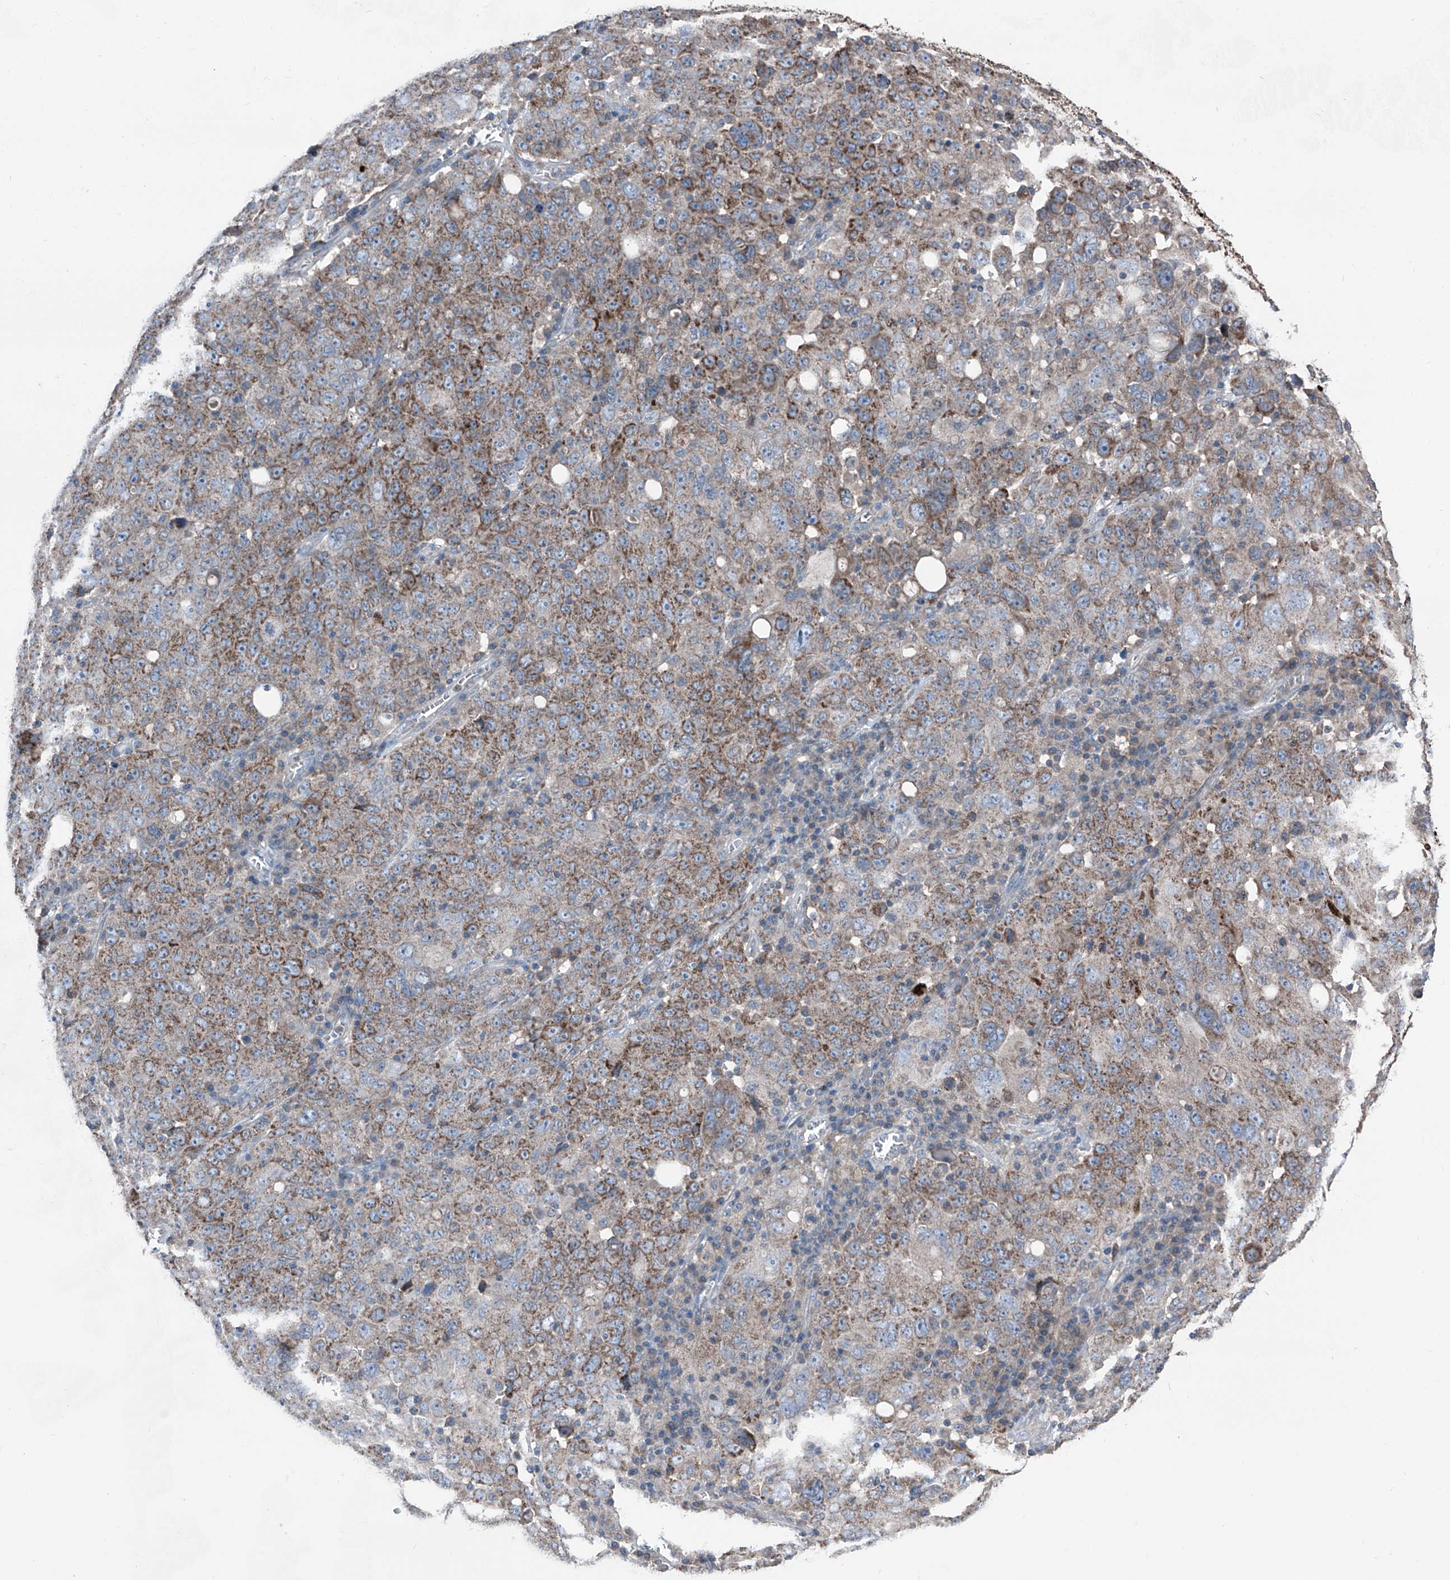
{"staining": {"intensity": "moderate", "quantity": ">75%", "location": "cytoplasmic/membranous"}, "tissue": "ovarian cancer", "cell_type": "Tumor cells", "image_type": "cancer", "snomed": [{"axis": "morphology", "description": "Carcinoma, endometroid"}, {"axis": "topography", "description": "Ovary"}], "caption": "Protein staining shows moderate cytoplasmic/membranous staining in approximately >75% of tumor cells in endometroid carcinoma (ovarian).", "gene": "GPAT3", "patient": {"sex": "female", "age": 62}}